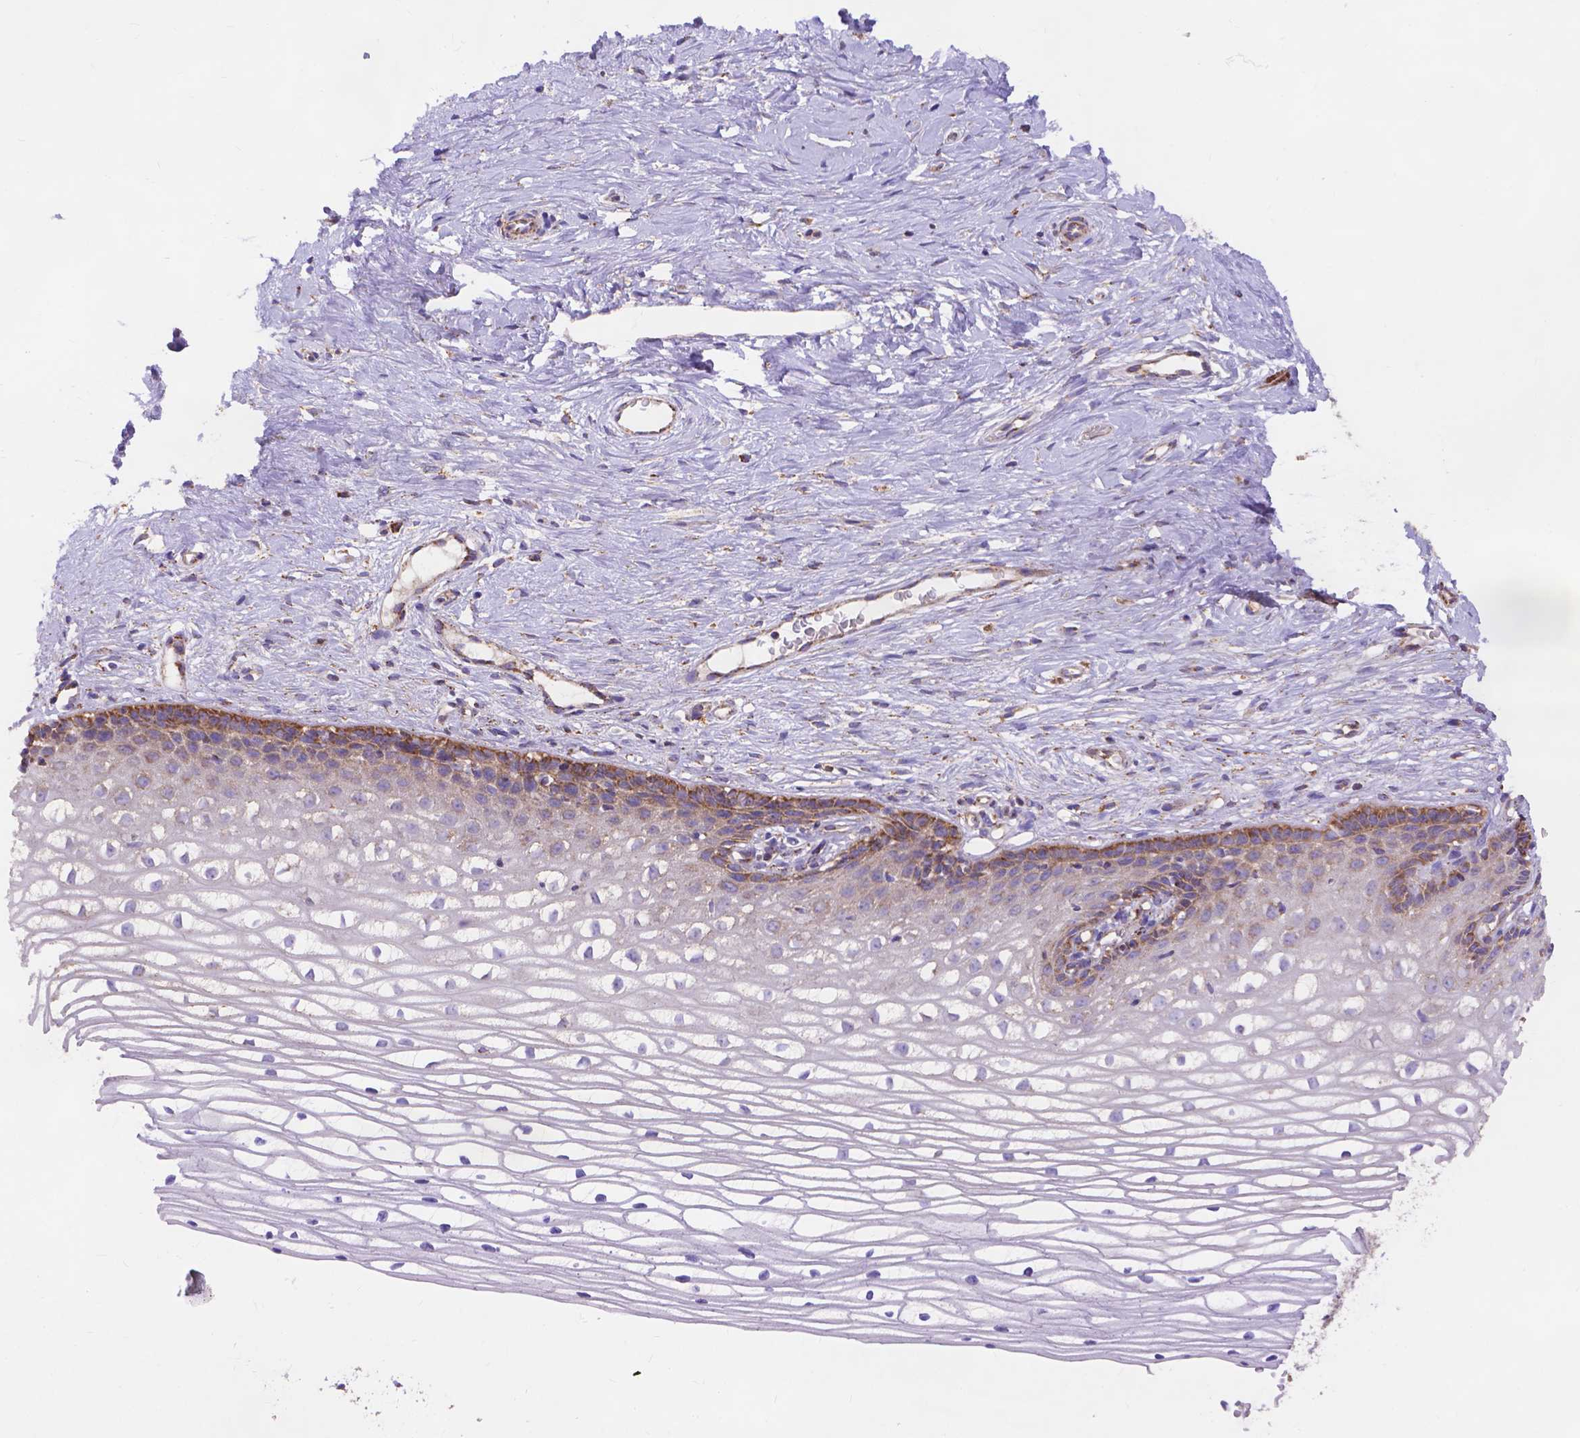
{"staining": {"intensity": "negative", "quantity": "none", "location": "none"}, "tissue": "cervix", "cell_type": "Glandular cells", "image_type": "normal", "snomed": [{"axis": "morphology", "description": "Normal tissue, NOS"}, {"axis": "topography", "description": "Cervix"}], "caption": "Immunohistochemical staining of benign cervix shows no significant positivity in glandular cells. (DAB (3,3'-diaminobenzidine) IHC visualized using brightfield microscopy, high magnification).", "gene": "AK3", "patient": {"sex": "female", "age": 40}}